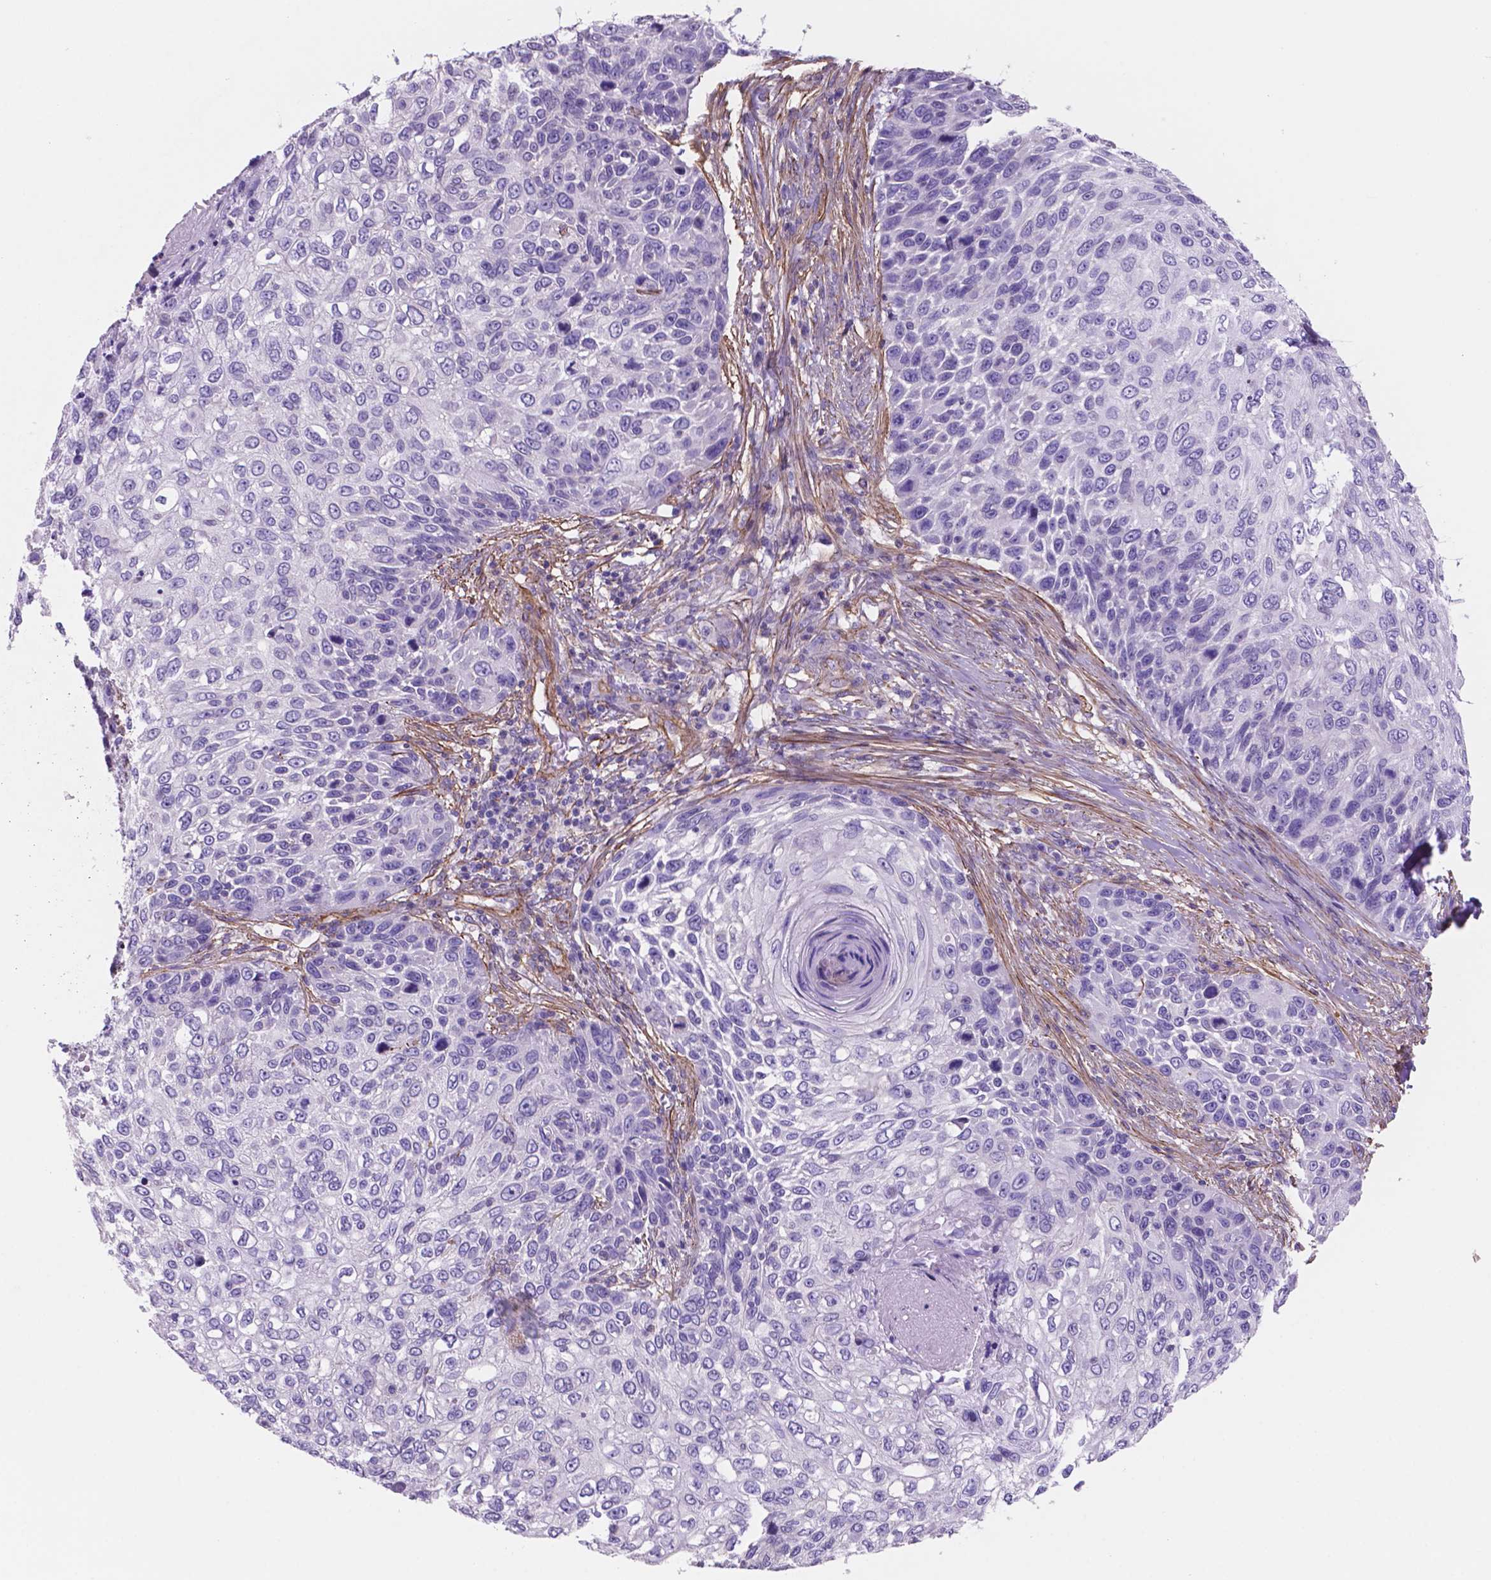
{"staining": {"intensity": "negative", "quantity": "none", "location": "none"}, "tissue": "skin cancer", "cell_type": "Tumor cells", "image_type": "cancer", "snomed": [{"axis": "morphology", "description": "Squamous cell carcinoma, NOS"}, {"axis": "topography", "description": "Skin"}], "caption": "IHC of human skin cancer (squamous cell carcinoma) shows no expression in tumor cells.", "gene": "TOR2A", "patient": {"sex": "male", "age": 92}}